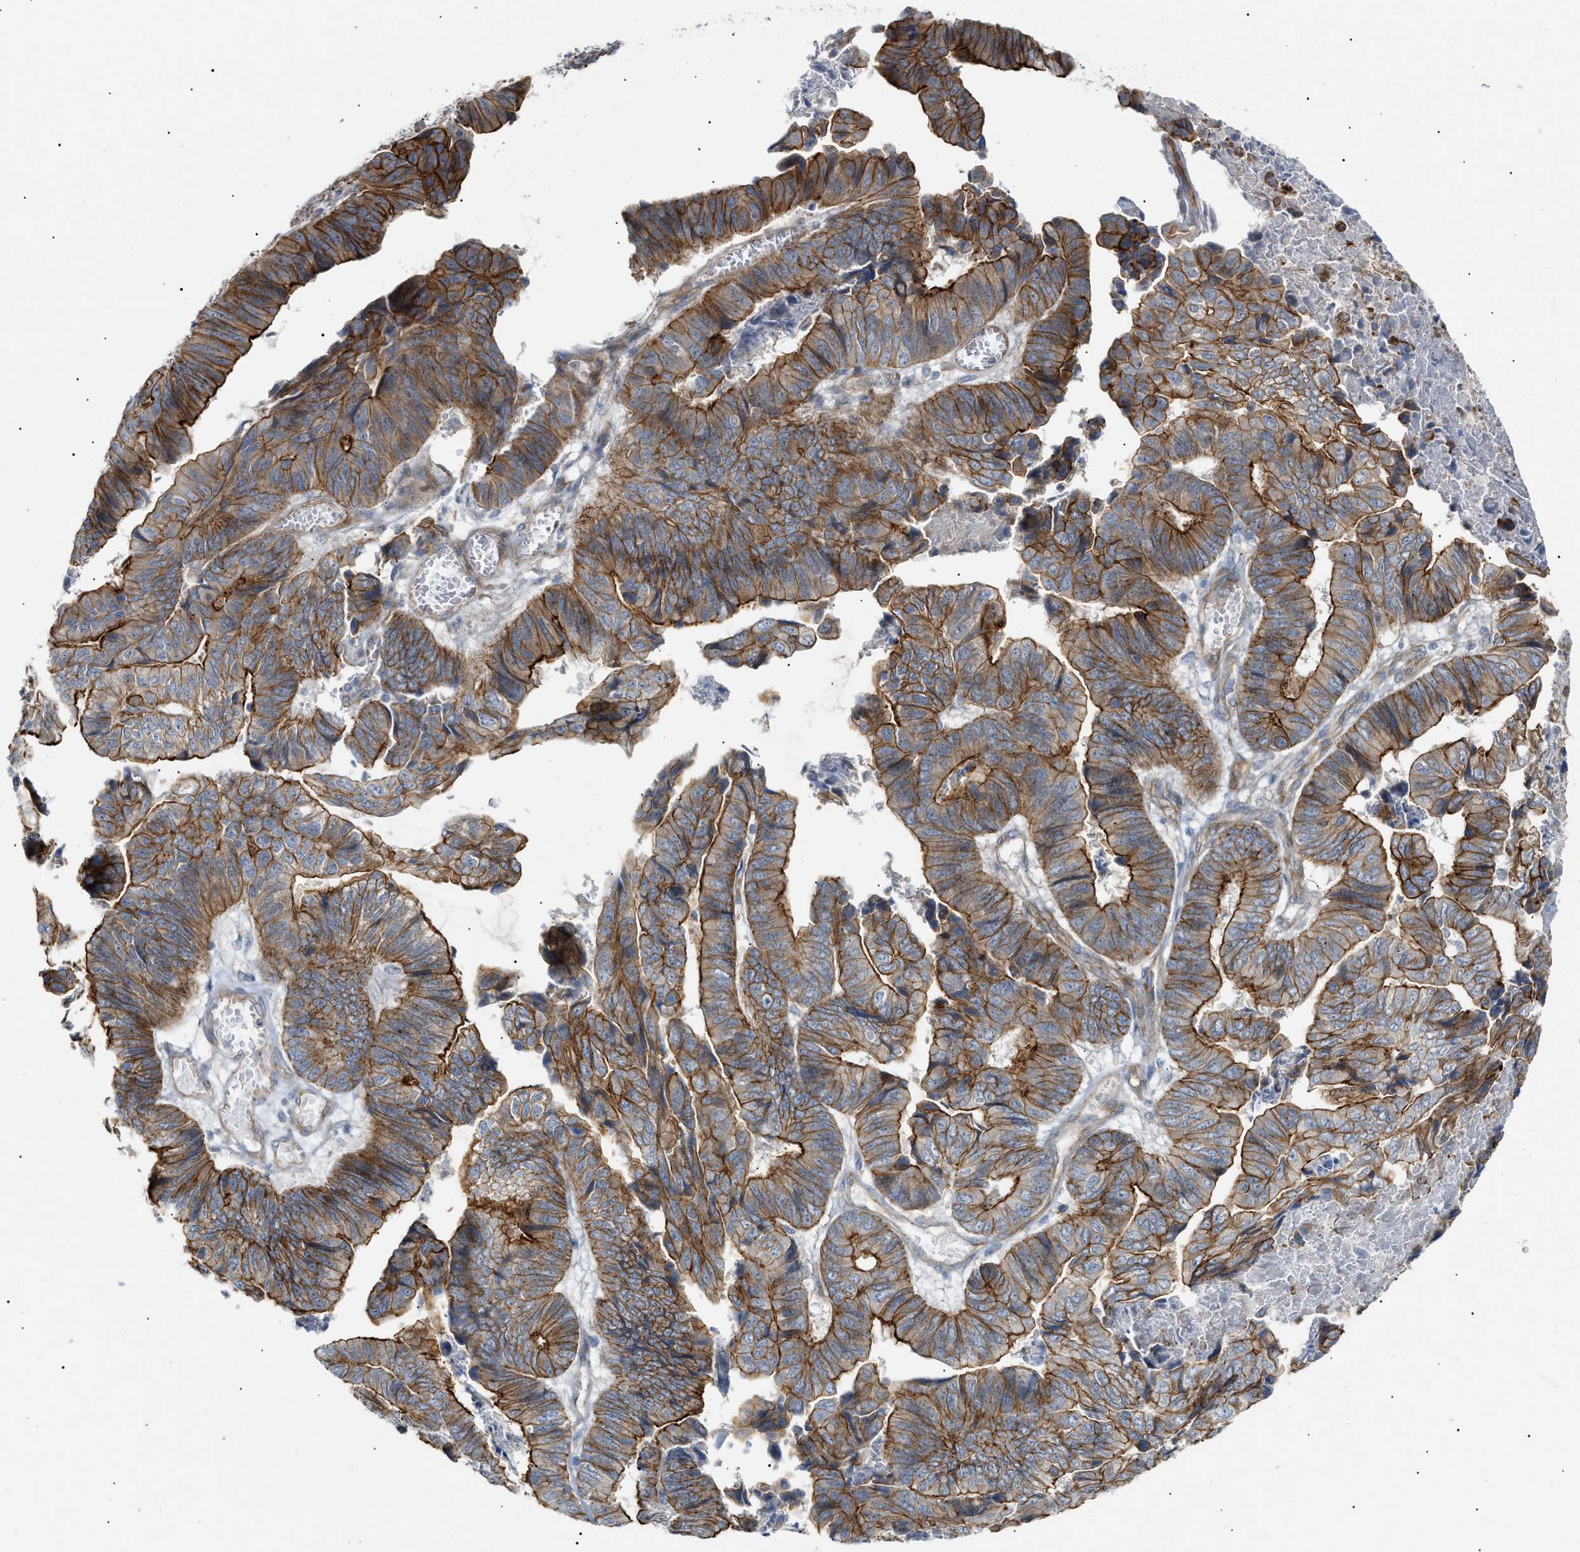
{"staining": {"intensity": "strong", "quantity": "25%-75%", "location": "cytoplasmic/membranous"}, "tissue": "stomach cancer", "cell_type": "Tumor cells", "image_type": "cancer", "snomed": [{"axis": "morphology", "description": "Adenocarcinoma, NOS"}, {"axis": "topography", "description": "Stomach, lower"}], "caption": "IHC micrograph of stomach cancer (adenocarcinoma) stained for a protein (brown), which displays high levels of strong cytoplasmic/membranous expression in approximately 25%-75% of tumor cells.", "gene": "ZFHX2", "patient": {"sex": "male", "age": 77}}